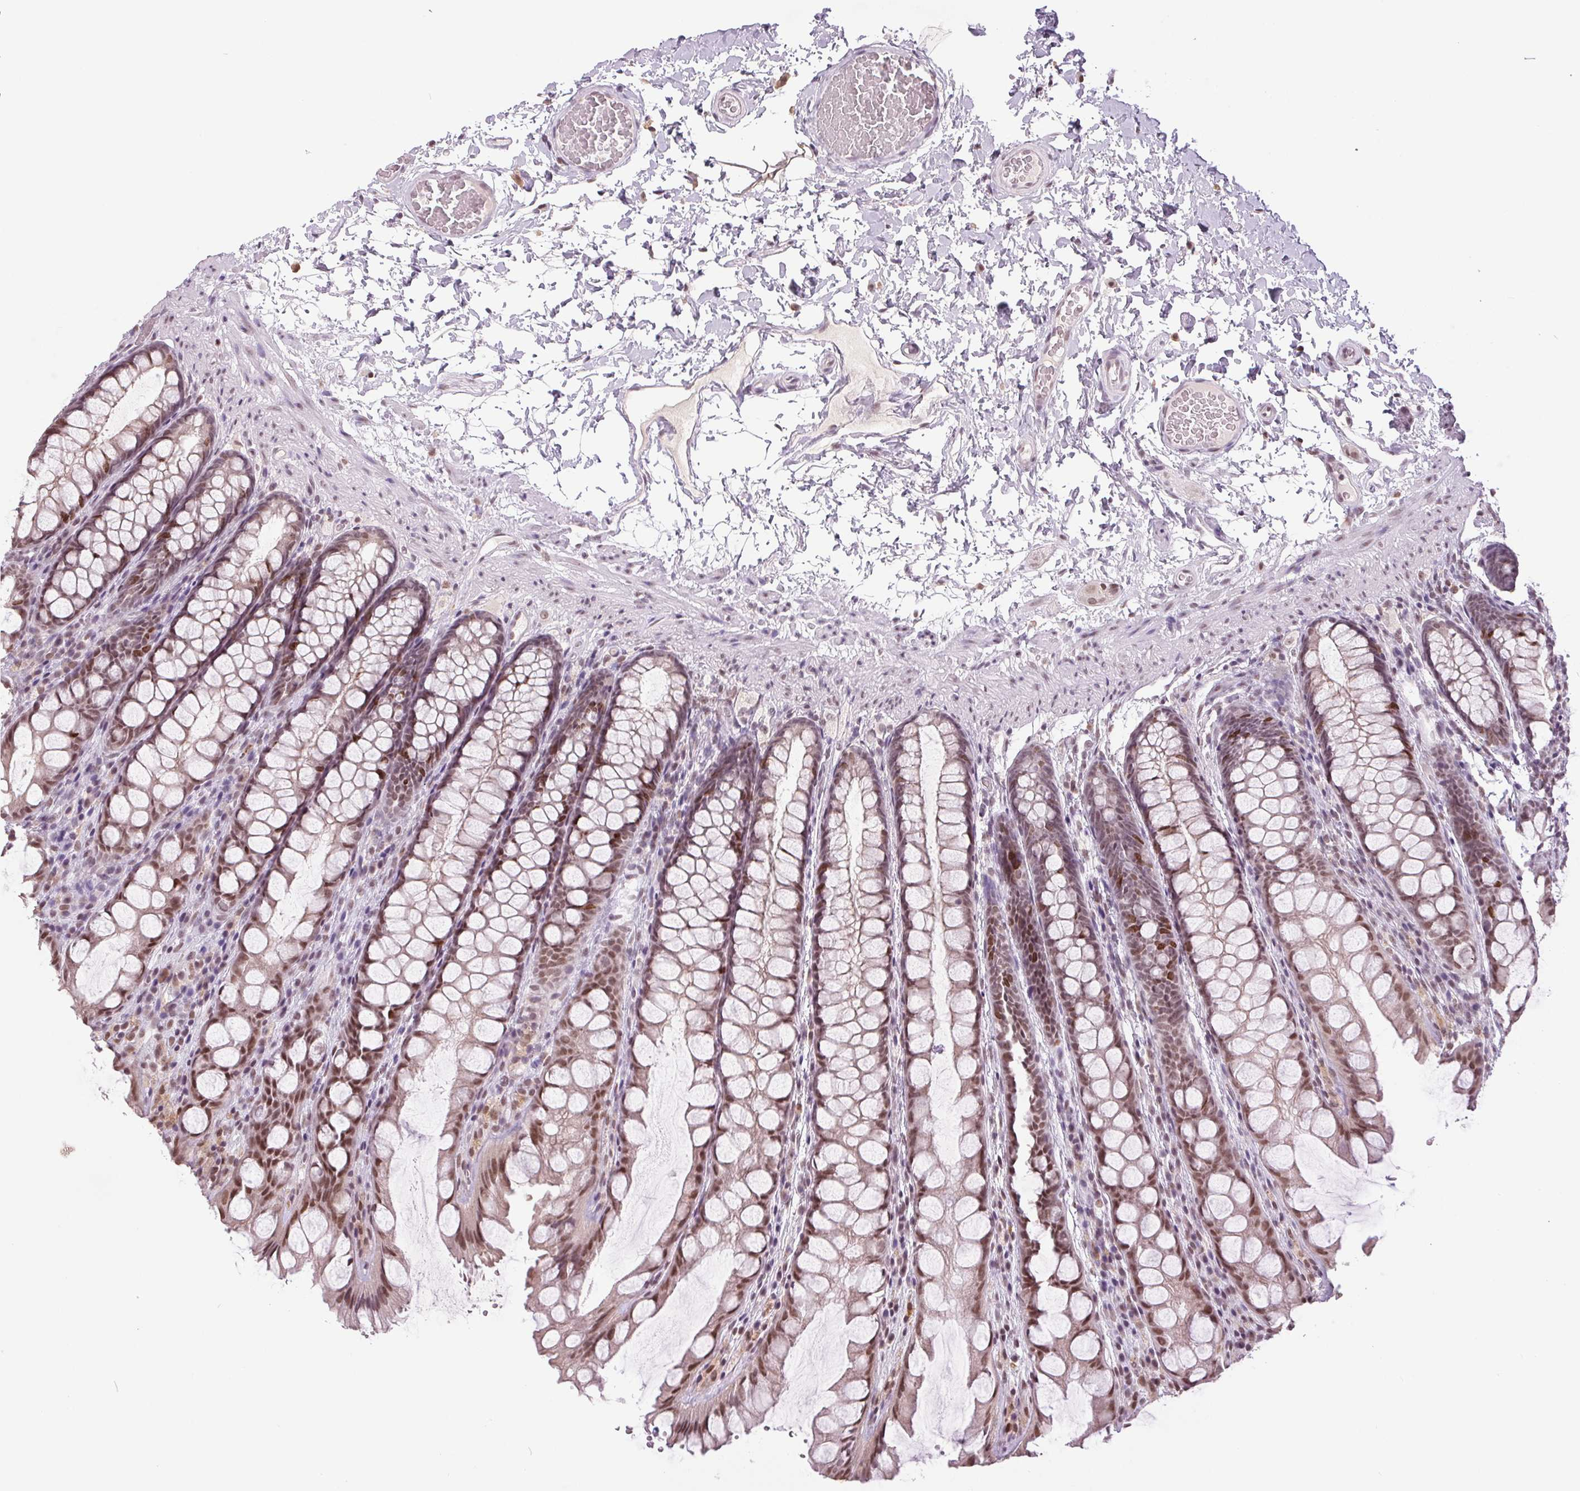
{"staining": {"intensity": "negative", "quantity": "none", "location": "none"}, "tissue": "colon", "cell_type": "Endothelial cells", "image_type": "normal", "snomed": [{"axis": "morphology", "description": "Normal tissue, NOS"}, {"axis": "topography", "description": "Colon"}], "caption": "High power microscopy photomicrograph of an immunohistochemistry histopathology image of benign colon, revealing no significant expression in endothelial cells.", "gene": "SMIM6", "patient": {"sex": "male", "age": 47}}